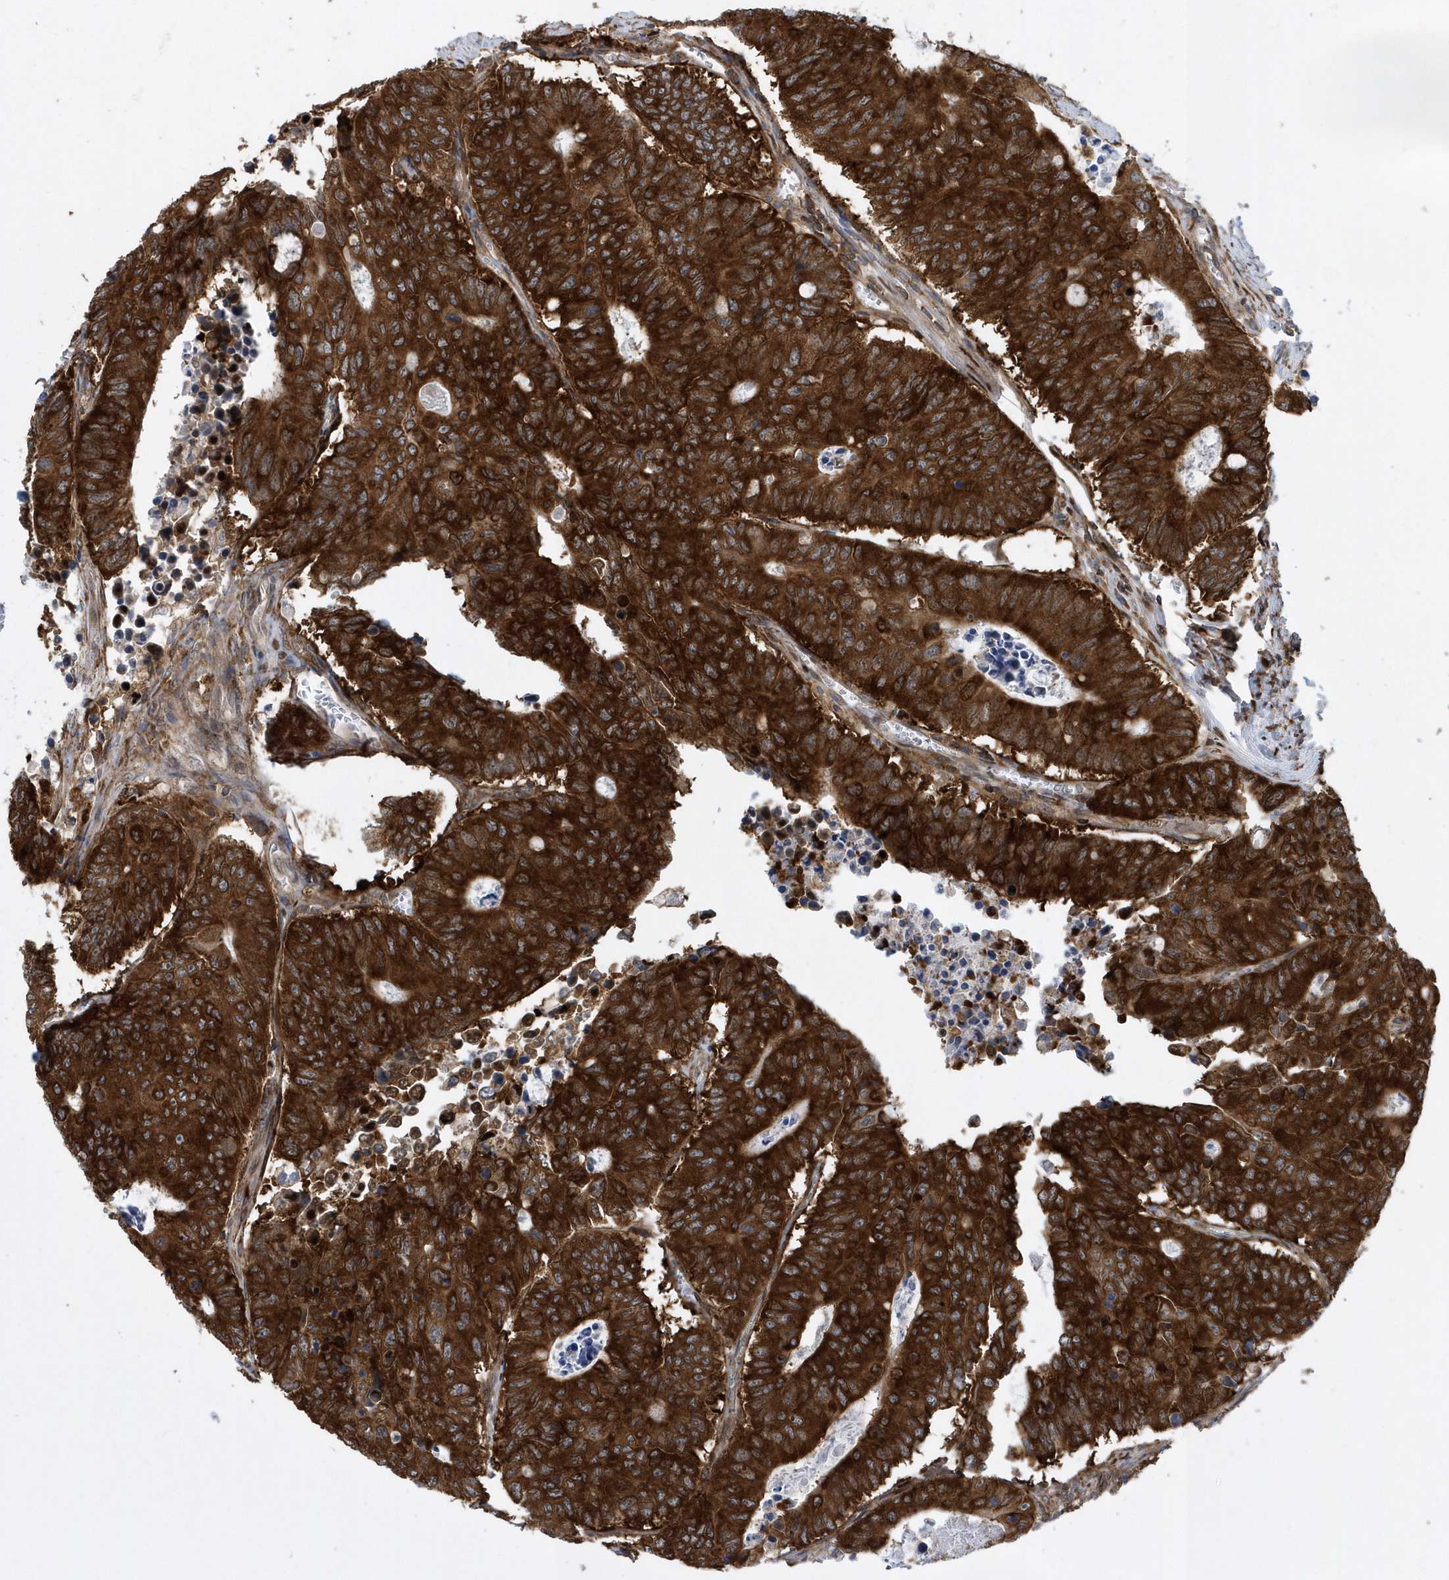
{"staining": {"intensity": "strong", "quantity": ">75%", "location": "cytoplasmic/membranous"}, "tissue": "colorectal cancer", "cell_type": "Tumor cells", "image_type": "cancer", "snomed": [{"axis": "morphology", "description": "Adenocarcinoma, NOS"}, {"axis": "topography", "description": "Colon"}], "caption": "Colorectal cancer (adenocarcinoma) stained for a protein displays strong cytoplasmic/membranous positivity in tumor cells.", "gene": "PHF1", "patient": {"sex": "male", "age": 87}}